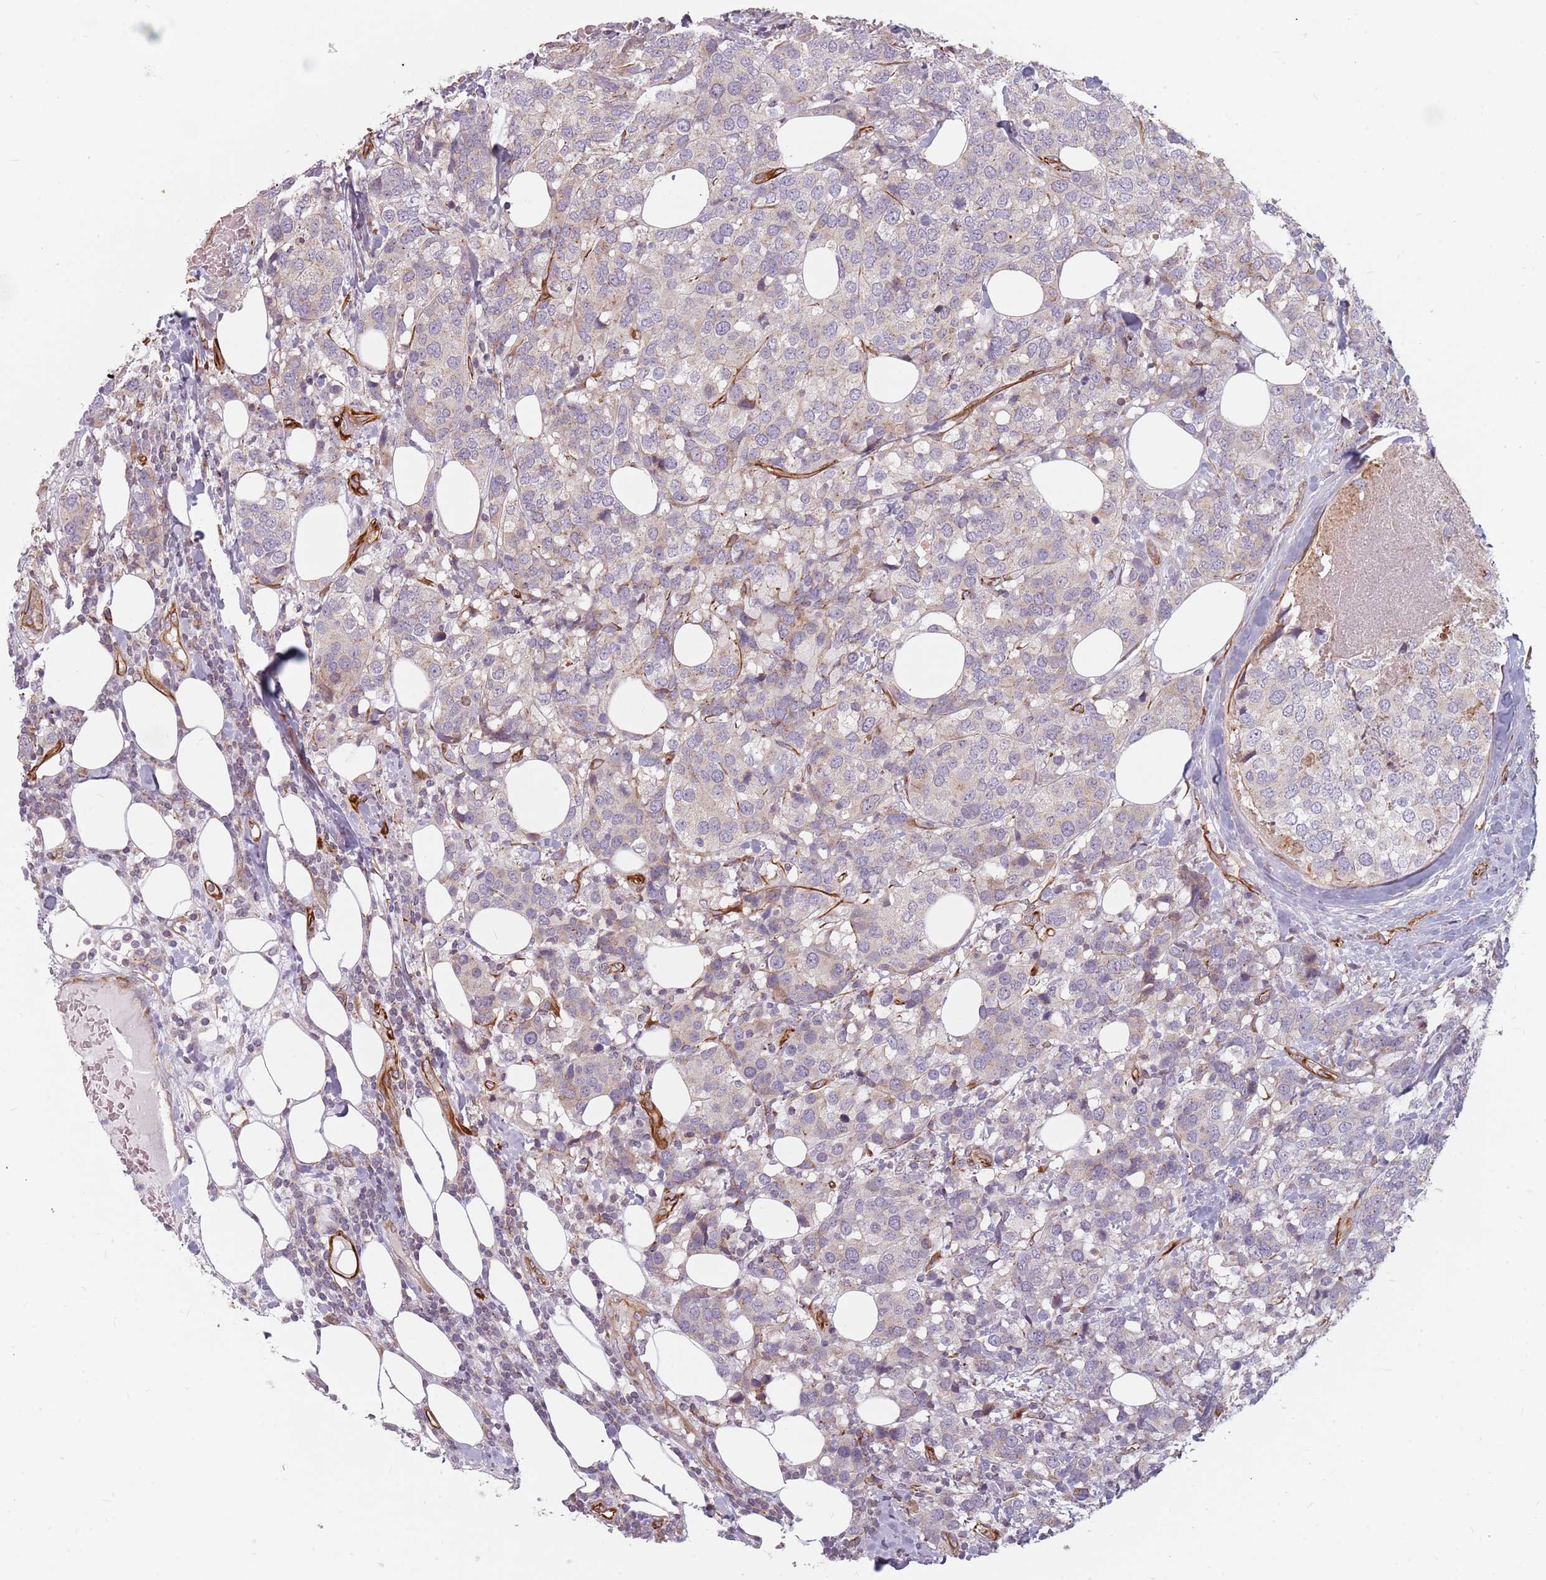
{"staining": {"intensity": "weak", "quantity": "<25%", "location": "cytoplasmic/membranous"}, "tissue": "breast cancer", "cell_type": "Tumor cells", "image_type": "cancer", "snomed": [{"axis": "morphology", "description": "Lobular carcinoma"}, {"axis": "topography", "description": "Breast"}], "caption": "The histopathology image reveals no staining of tumor cells in breast cancer (lobular carcinoma).", "gene": "GAS2L3", "patient": {"sex": "female", "age": 59}}